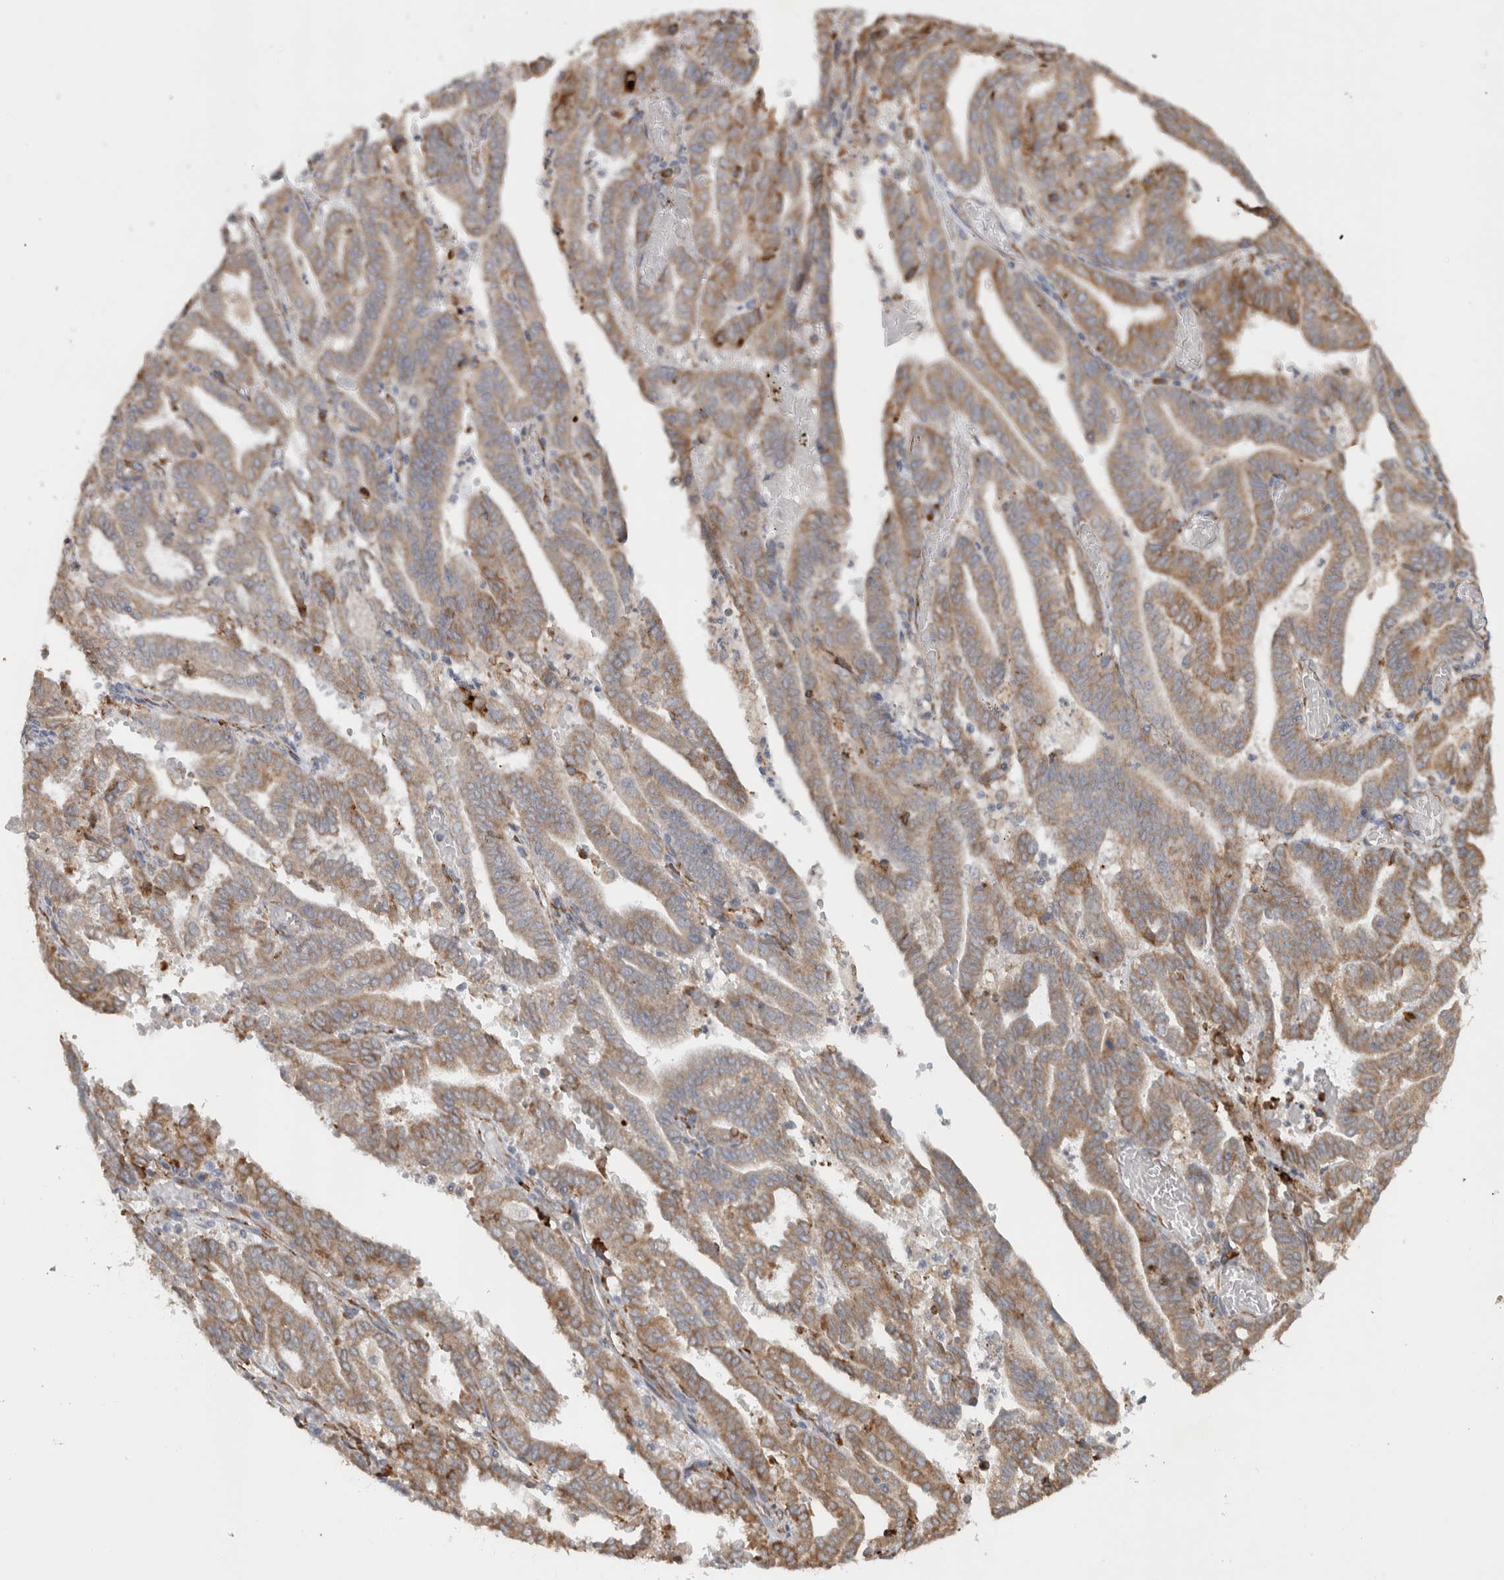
{"staining": {"intensity": "moderate", "quantity": ">75%", "location": "cytoplasmic/membranous"}, "tissue": "endometrial cancer", "cell_type": "Tumor cells", "image_type": "cancer", "snomed": [{"axis": "morphology", "description": "Adenocarcinoma, NOS"}, {"axis": "topography", "description": "Uterus"}], "caption": "Moderate cytoplasmic/membranous staining for a protein is seen in about >75% of tumor cells of endometrial adenocarcinoma using immunohistochemistry.", "gene": "ADCY8", "patient": {"sex": "female", "age": 83}}